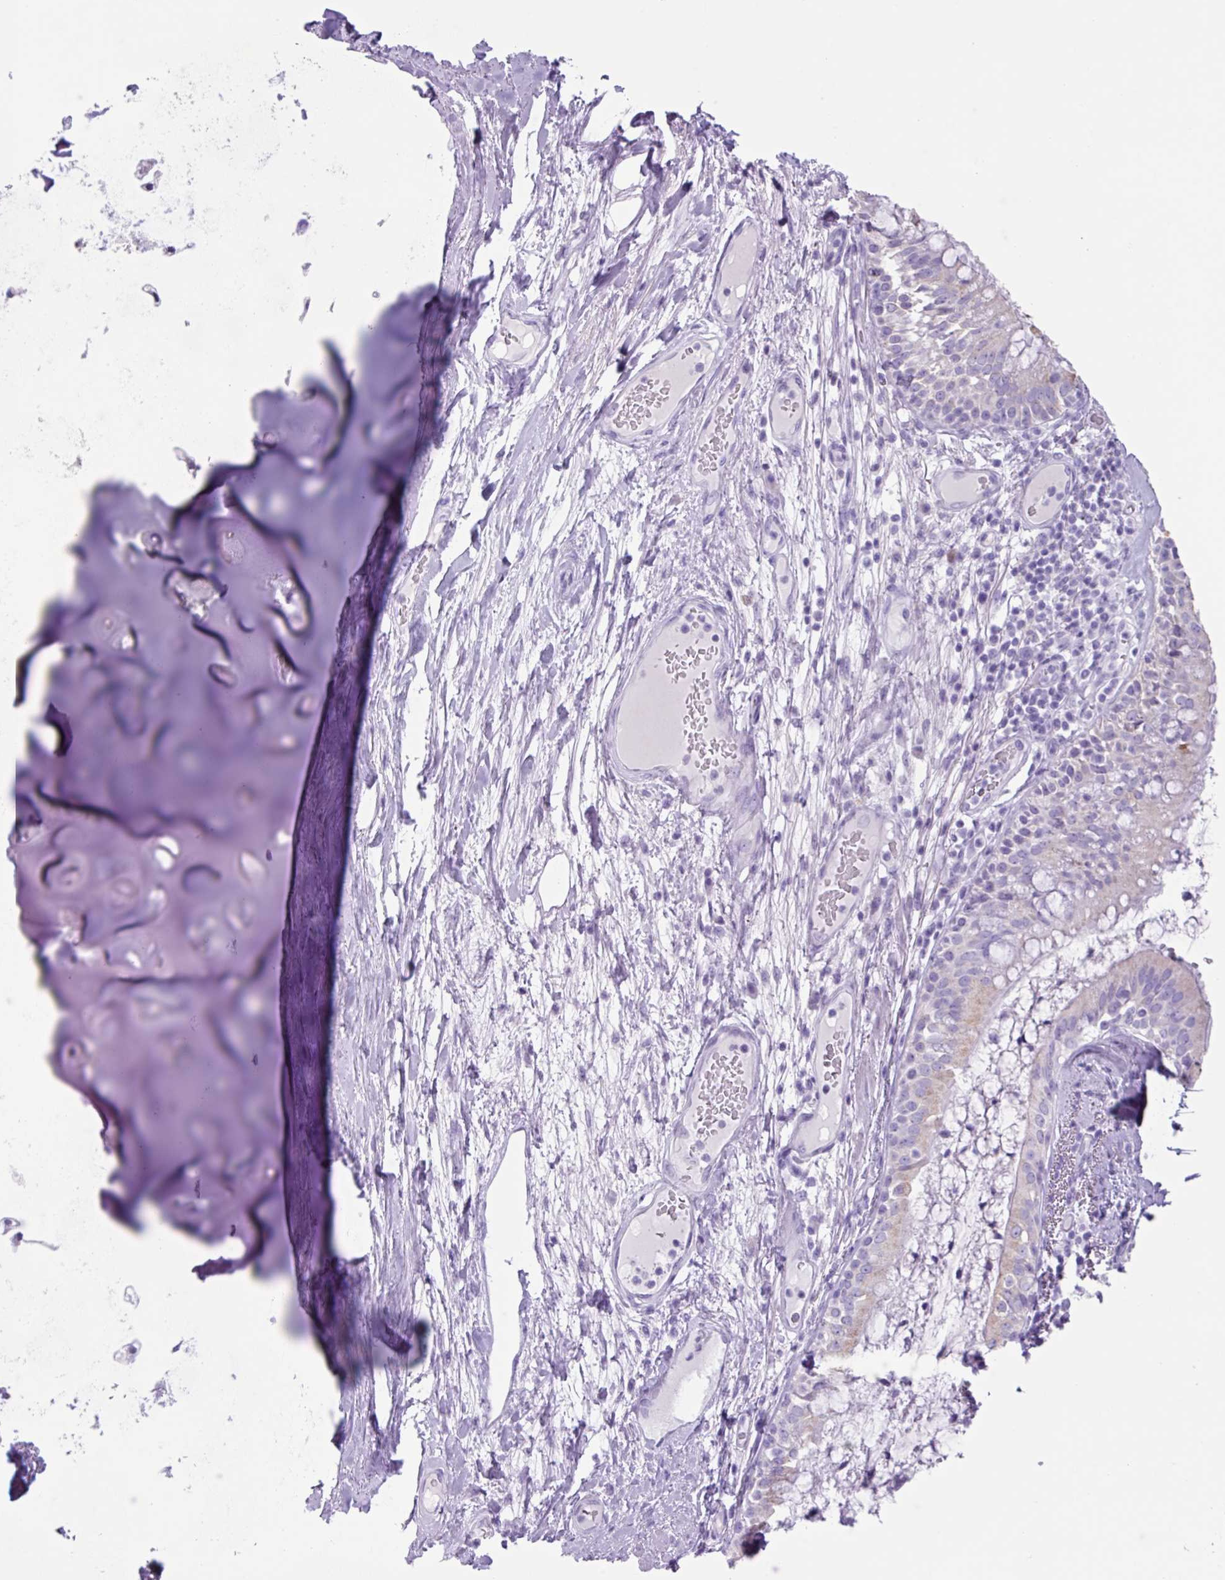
{"staining": {"intensity": "negative", "quantity": "none", "location": "none"}, "tissue": "bronchus", "cell_type": "Respiratory epithelial cells", "image_type": "normal", "snomed": [{"axis": "morphology", "description": "Normal tissue, NOS"}, {"axis": "topography", "description": "Cartilage tissue"}, {"axis": "topography", "description": "Bronchus"}], "caption": "DAB immunohistochemical staining of benign bronchus shows no significant staining in respiratory epithelial cells.", "gene": "AGO3", "patient": {"sex": "male", "age": 63}}